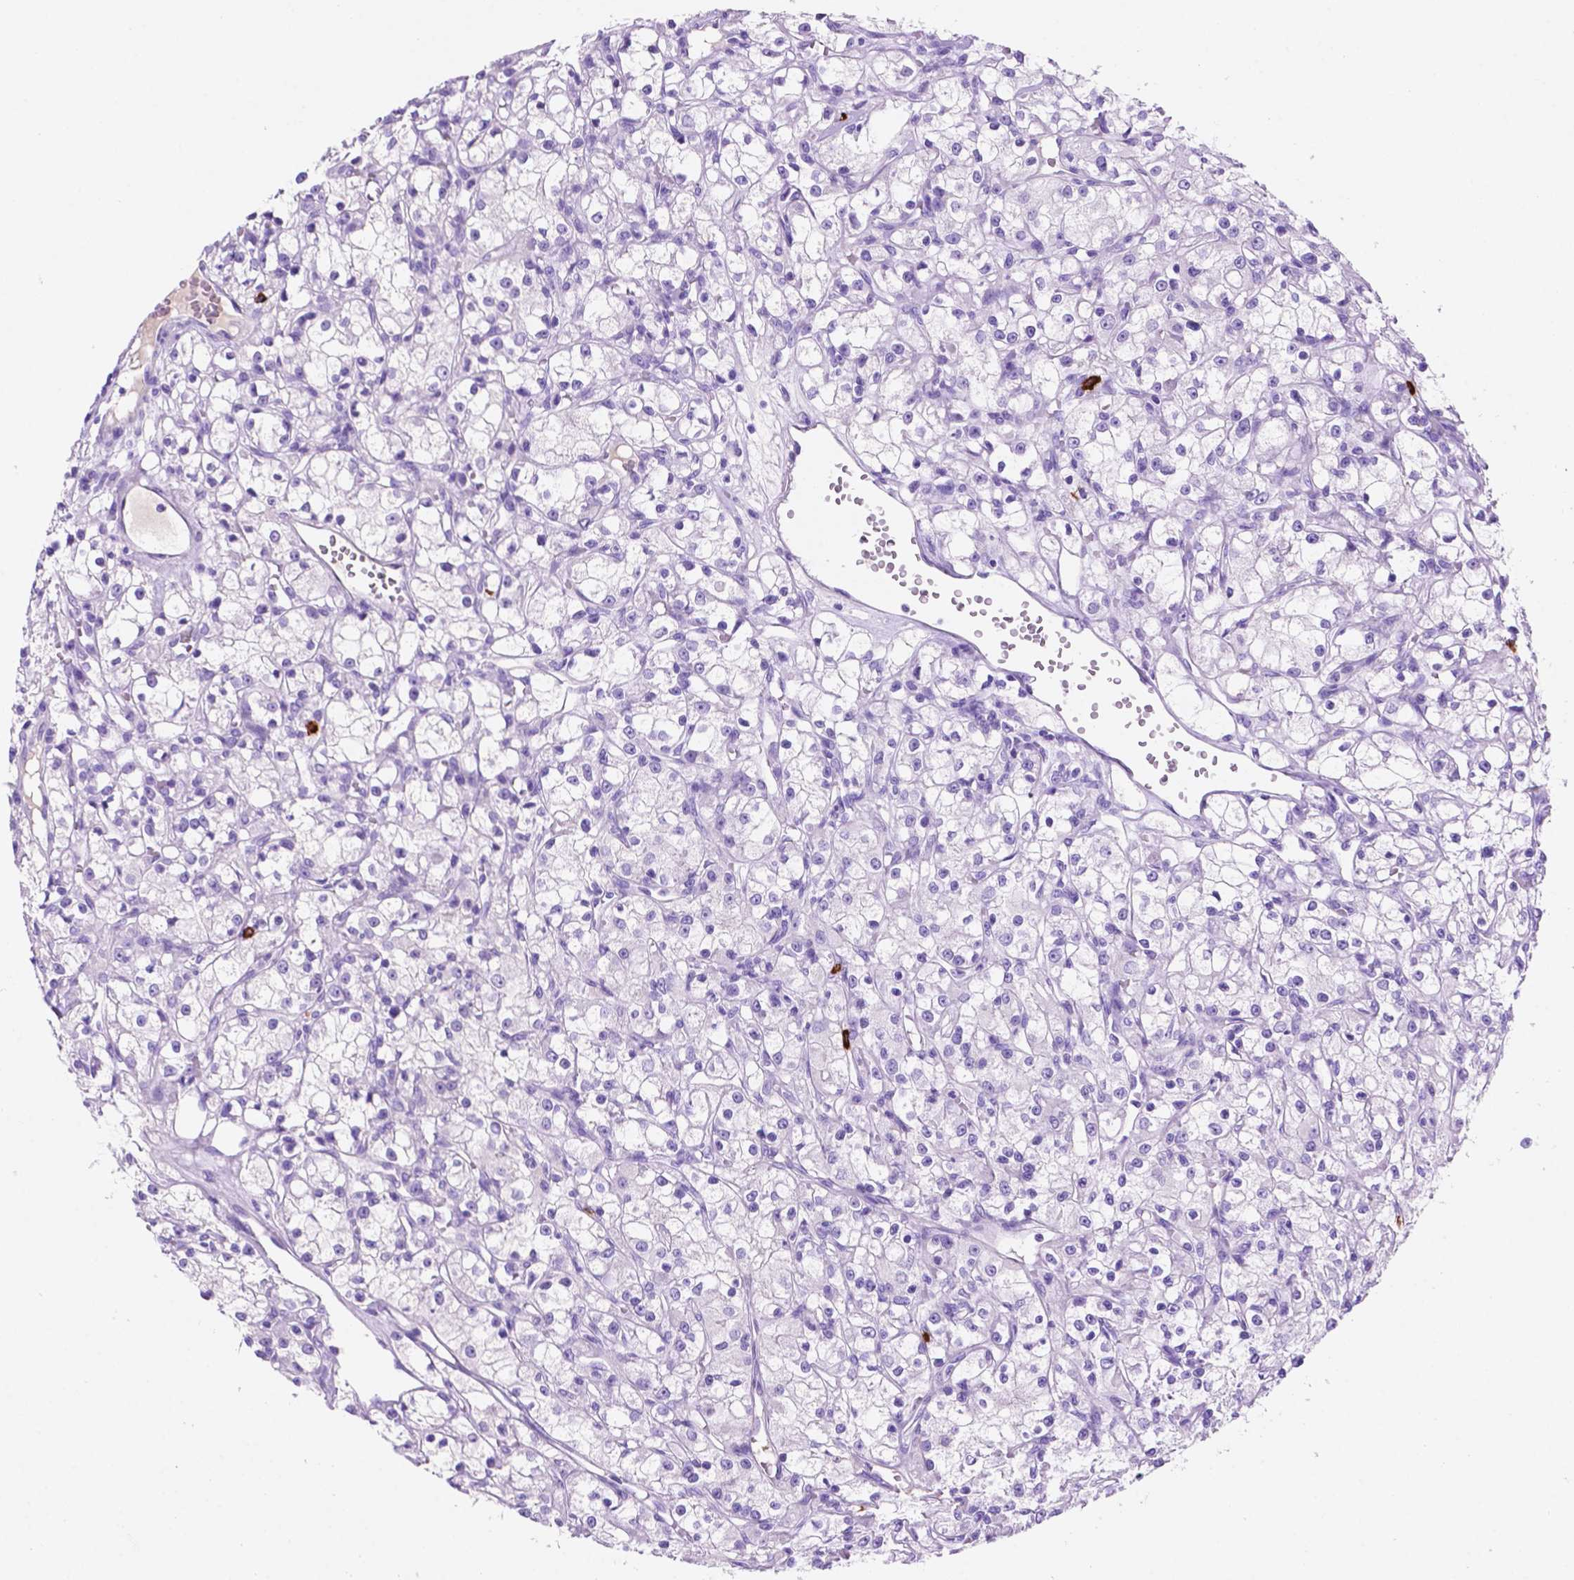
{"staining": {"intensity": "negative", "quantity": "none", "location": "none"}, "tissue": "renal cancer", "cell_type": "Tumor cells", "image_type": "cancer", "snomed": [{"axis": "morphology", "description": "Adenocarcinoma, NOS"}, {"axis": "topography", "description": "Kidney"}], "caption": "DAB immunohistochemical staining of adenocarcinoma (renal) exhibits no significant positivity in tumor cells. (Stains: DAB immunohistochemistry (IHC) with hematoxylin counter stain, Microscopy: brightfield microscopy at high magnification).", "gene": "FOXB2", "patient": {"sex": "female", "age": 59}}